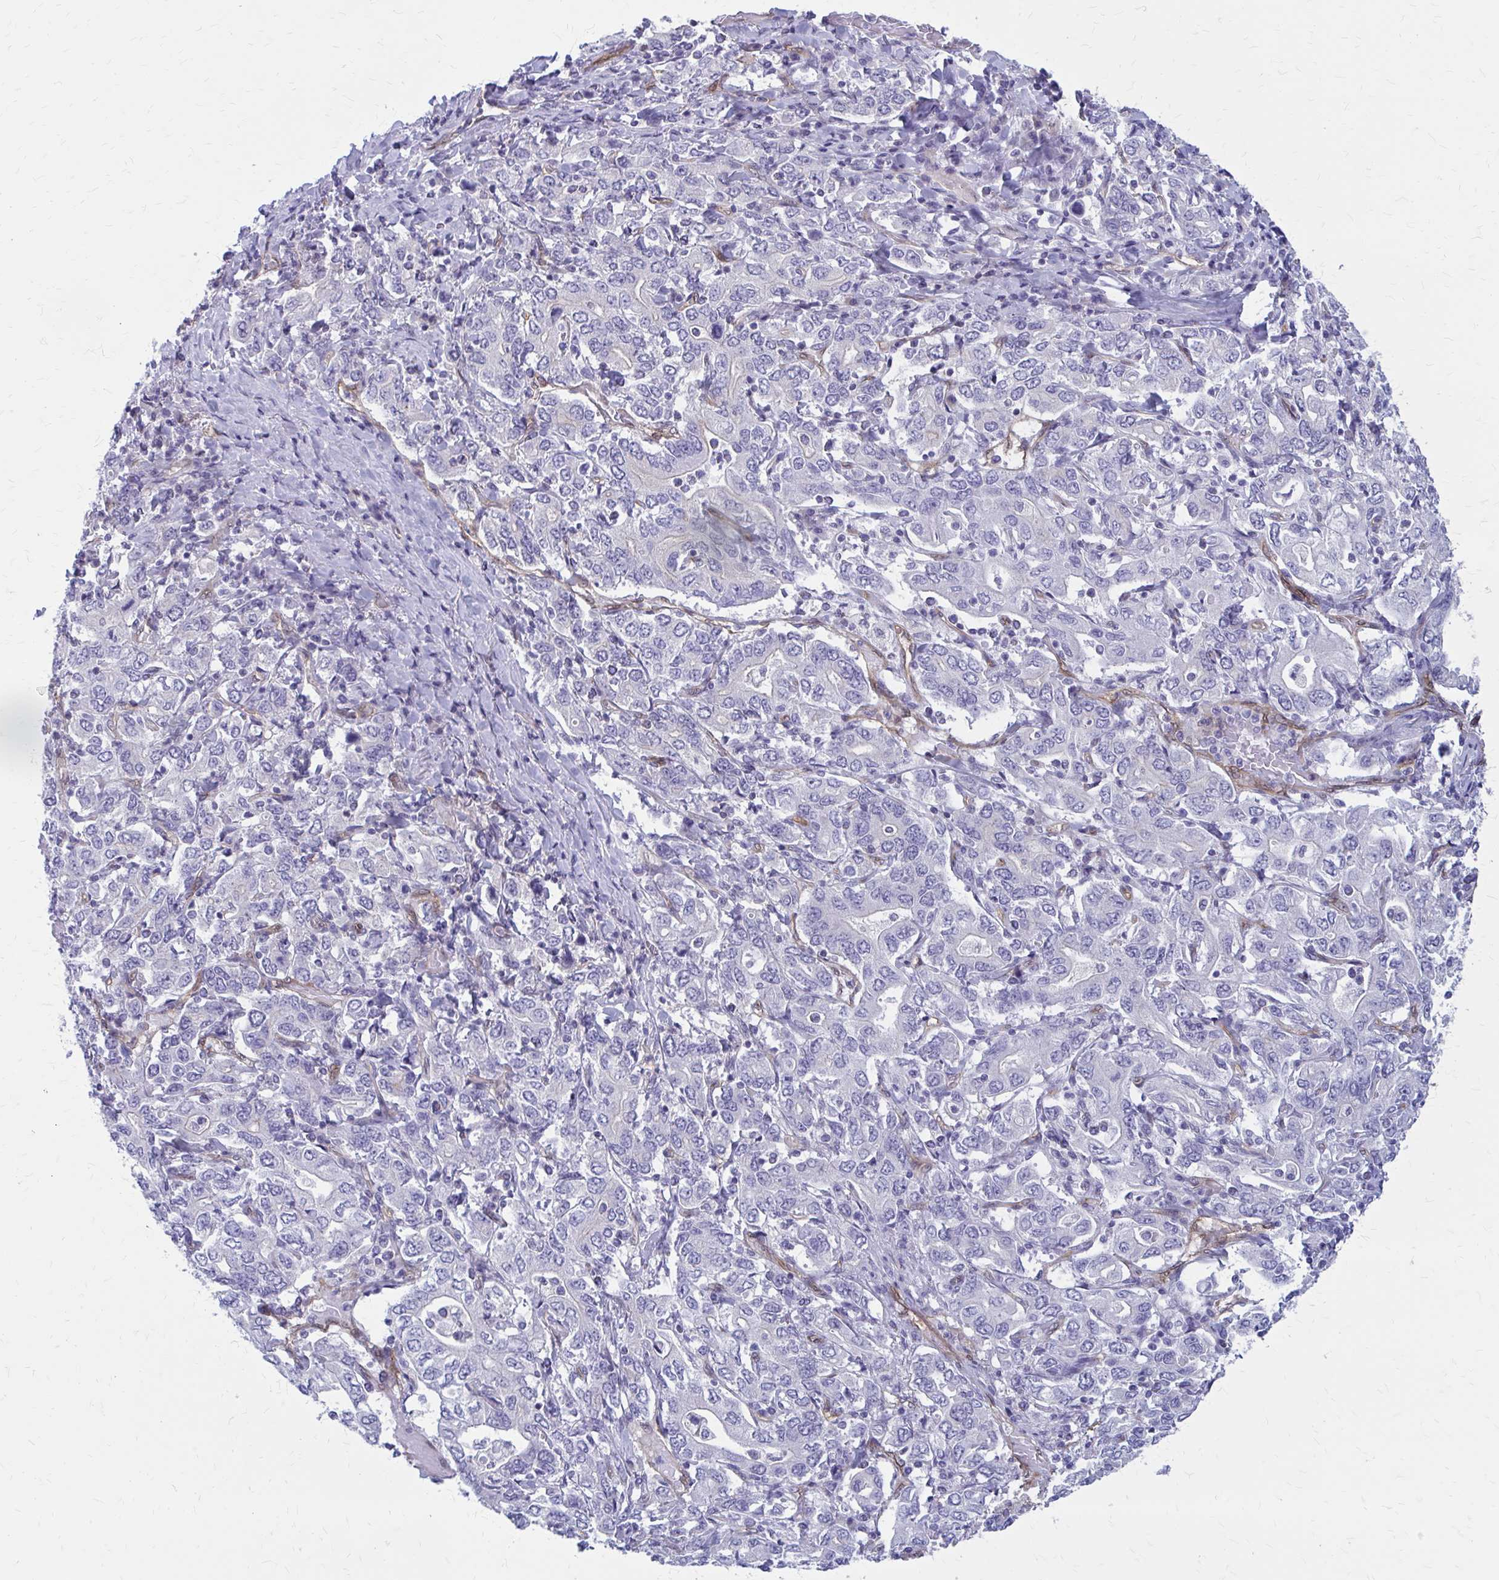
{"staining": {"intensity": "negative", "quantity": "none", "location": "none"}, "tissue": "stomach cancer", "cell_type": "Tumor cells", "image_type": "cancer", "snomed": [{"axis": "morphology", "description": "Adenocarcinoma, NOS"}, {"axis": "topography", "description": "Stomach, upper"}, {"axis": "topography", "description": "Stomach"}], "caption": "Immunohistochemical staining of human adenocarcinoma (stomach) shows no significant positivity in tumor cells.", "gene": "CLIC2", "patient": {"sex": "male", "age": 62}}